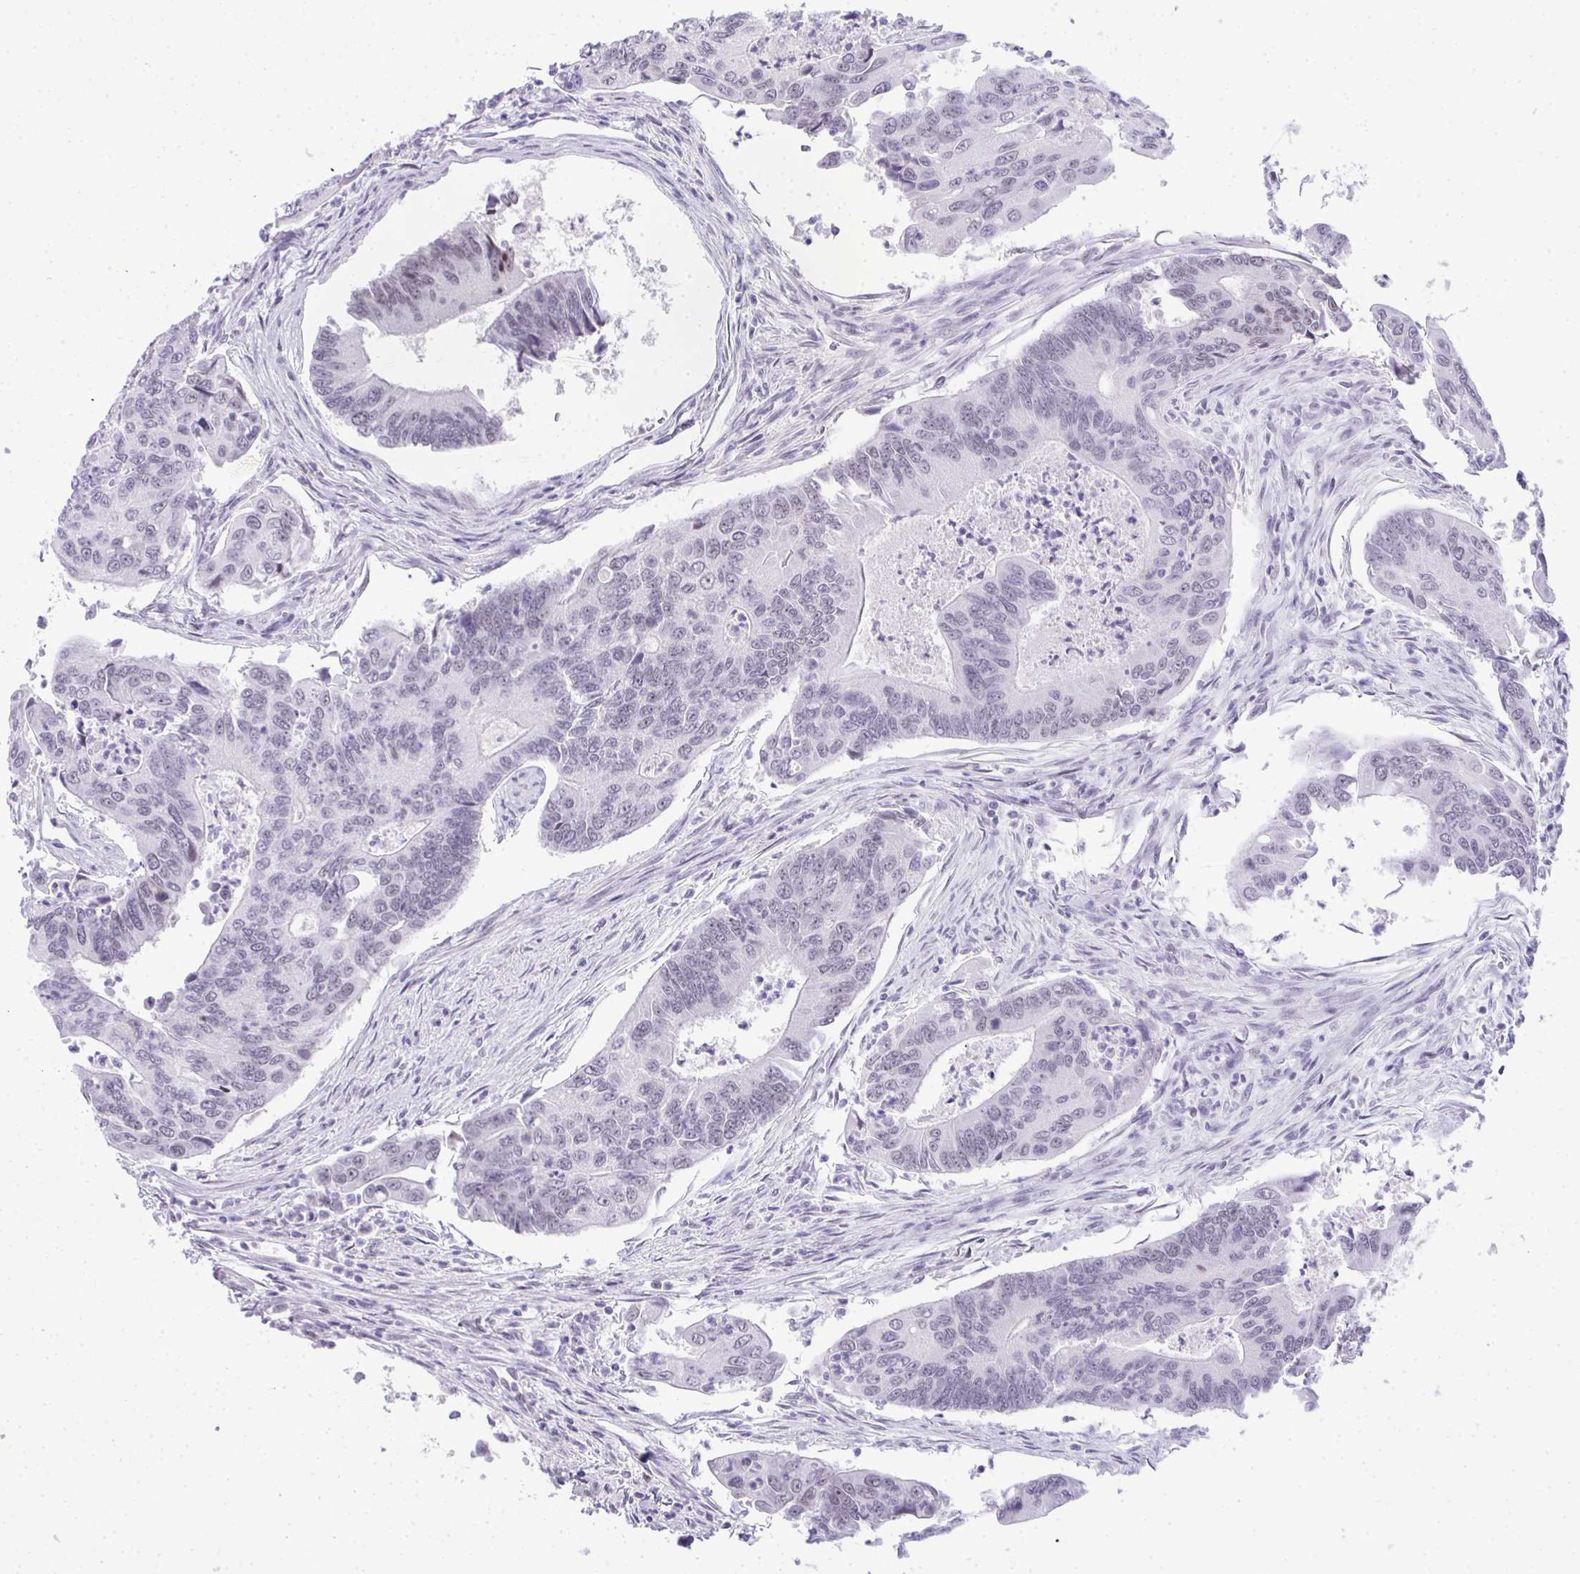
{"staining": {"intensity": "negative", "quantity": "none", "location": "none"}, "tissue": "colorectal cancer", "cell_type": "Tumor cells", "image_type": "cancer", "snomed": [{"axis": "morphology", "description": "Adenocarcinoma, NOS"}, {"axis": "topography", "description": "Colon"}], "caption": "IHC micrograph of adenocarcinoma (colorectal) stained for a protein (brown), which exhibits no staining in tumor cells. (Brightfield microscopy of DAB immunohistochemistry (IHC) at high magnification).", "gene": "PLA2G1B", "patient": {"sex": "female", "age": 67}}